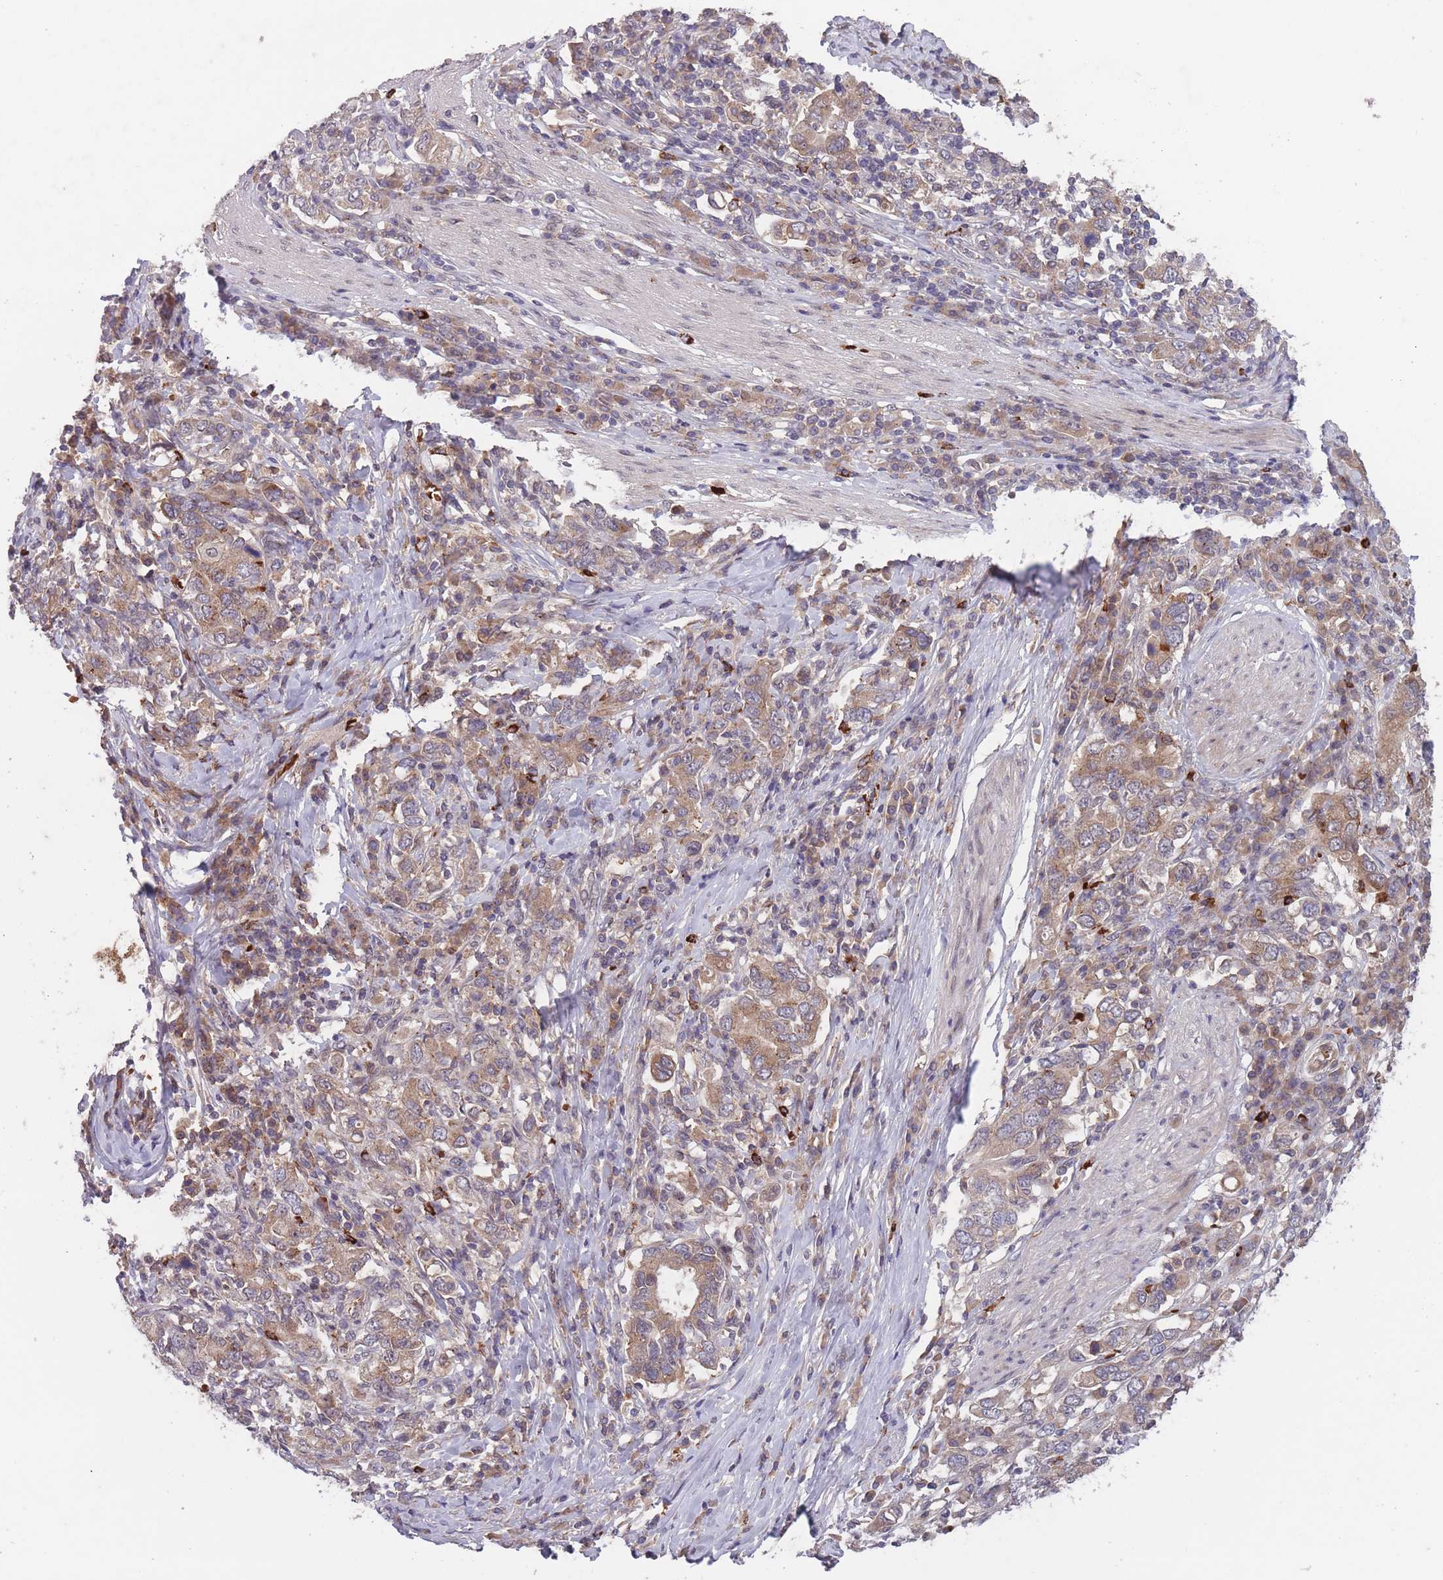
{"staining": {"intensity": "weak", "quantity": ">75%", "location": "cytoplasmic/membranous"}, "tissue": "stomach cancer", "cell_type": "Tumor cells", "image_type": "cancer", "snomed": [{"axis": "morphology", "description": "Adenocarcinoma, NOS"}, {"axis": "topography", "description": "Stomach, upper"}, {"axis": "topography", "description": "Stomach"}], "caption": "Immunohistochemistry (IHC) (DAB (3,3'-diaminobenzidine)) staining of human stomach adenocarcinoma shows weak cytoplasmic/membranous protein positivity in about >75% of tumor cells.", "gene": "SECTM1", "patient": {"sex": "male", "age": 62}}